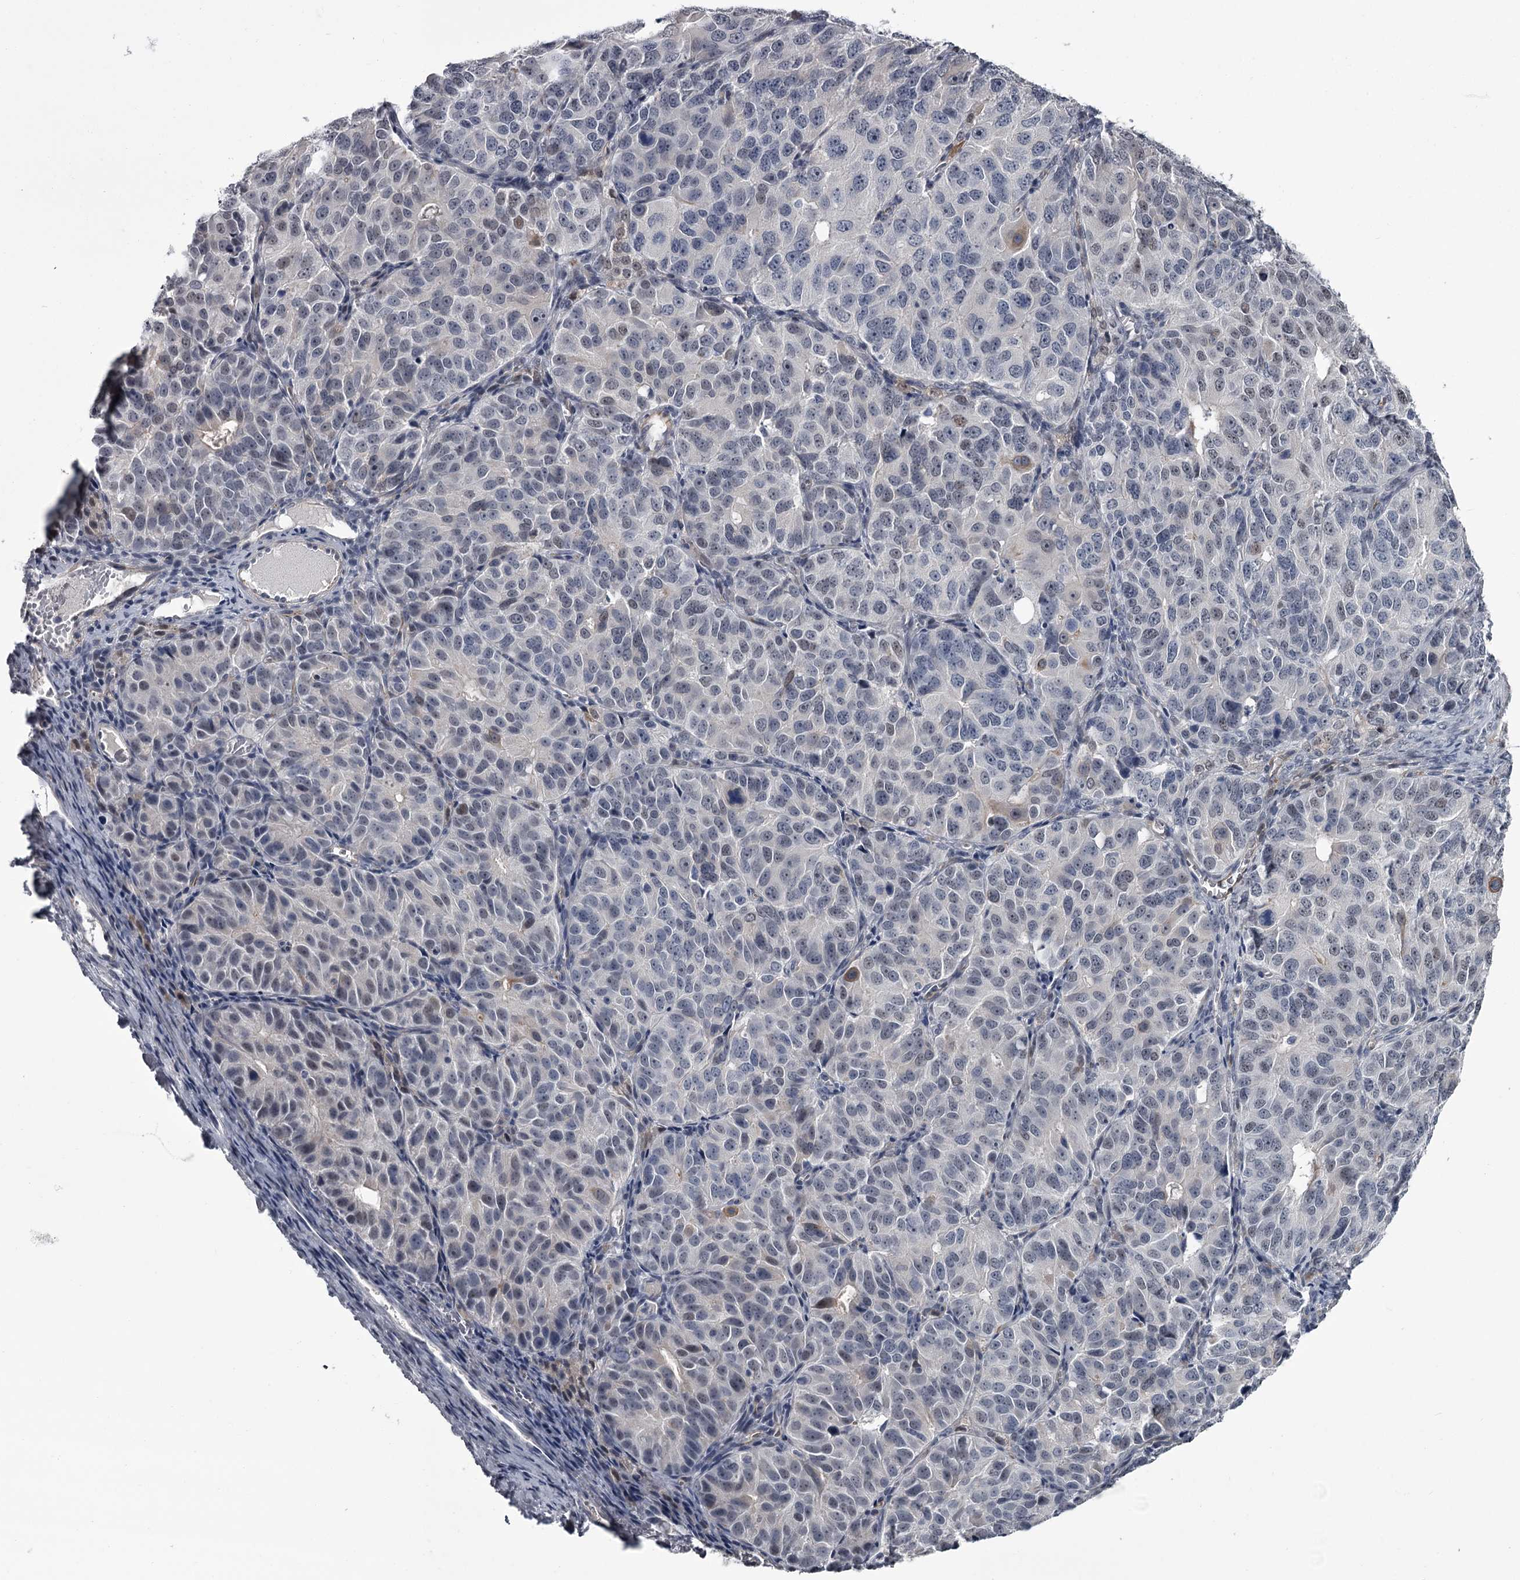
{"staining": {"intensity": "weak", "quantity": "<25%", "location": "nuclear"}, "tissue": "ovarian cancer", "cell_type": "Tumor cells", "image_type": "cancer", "snomed": [{"axis": "morphology", "description": "Carcinoma, endometroid"}, {"axis": "topography", "description": "Ovary"}], "caption": "DAB (3,3'-diaminobenzidine) immunohistochemical staining of ovarian endometroid carcinoma displays no significant positivity in tumor cells.", "gene": "PRPF40B", "patient": {"sex": "female", "age": 51}}